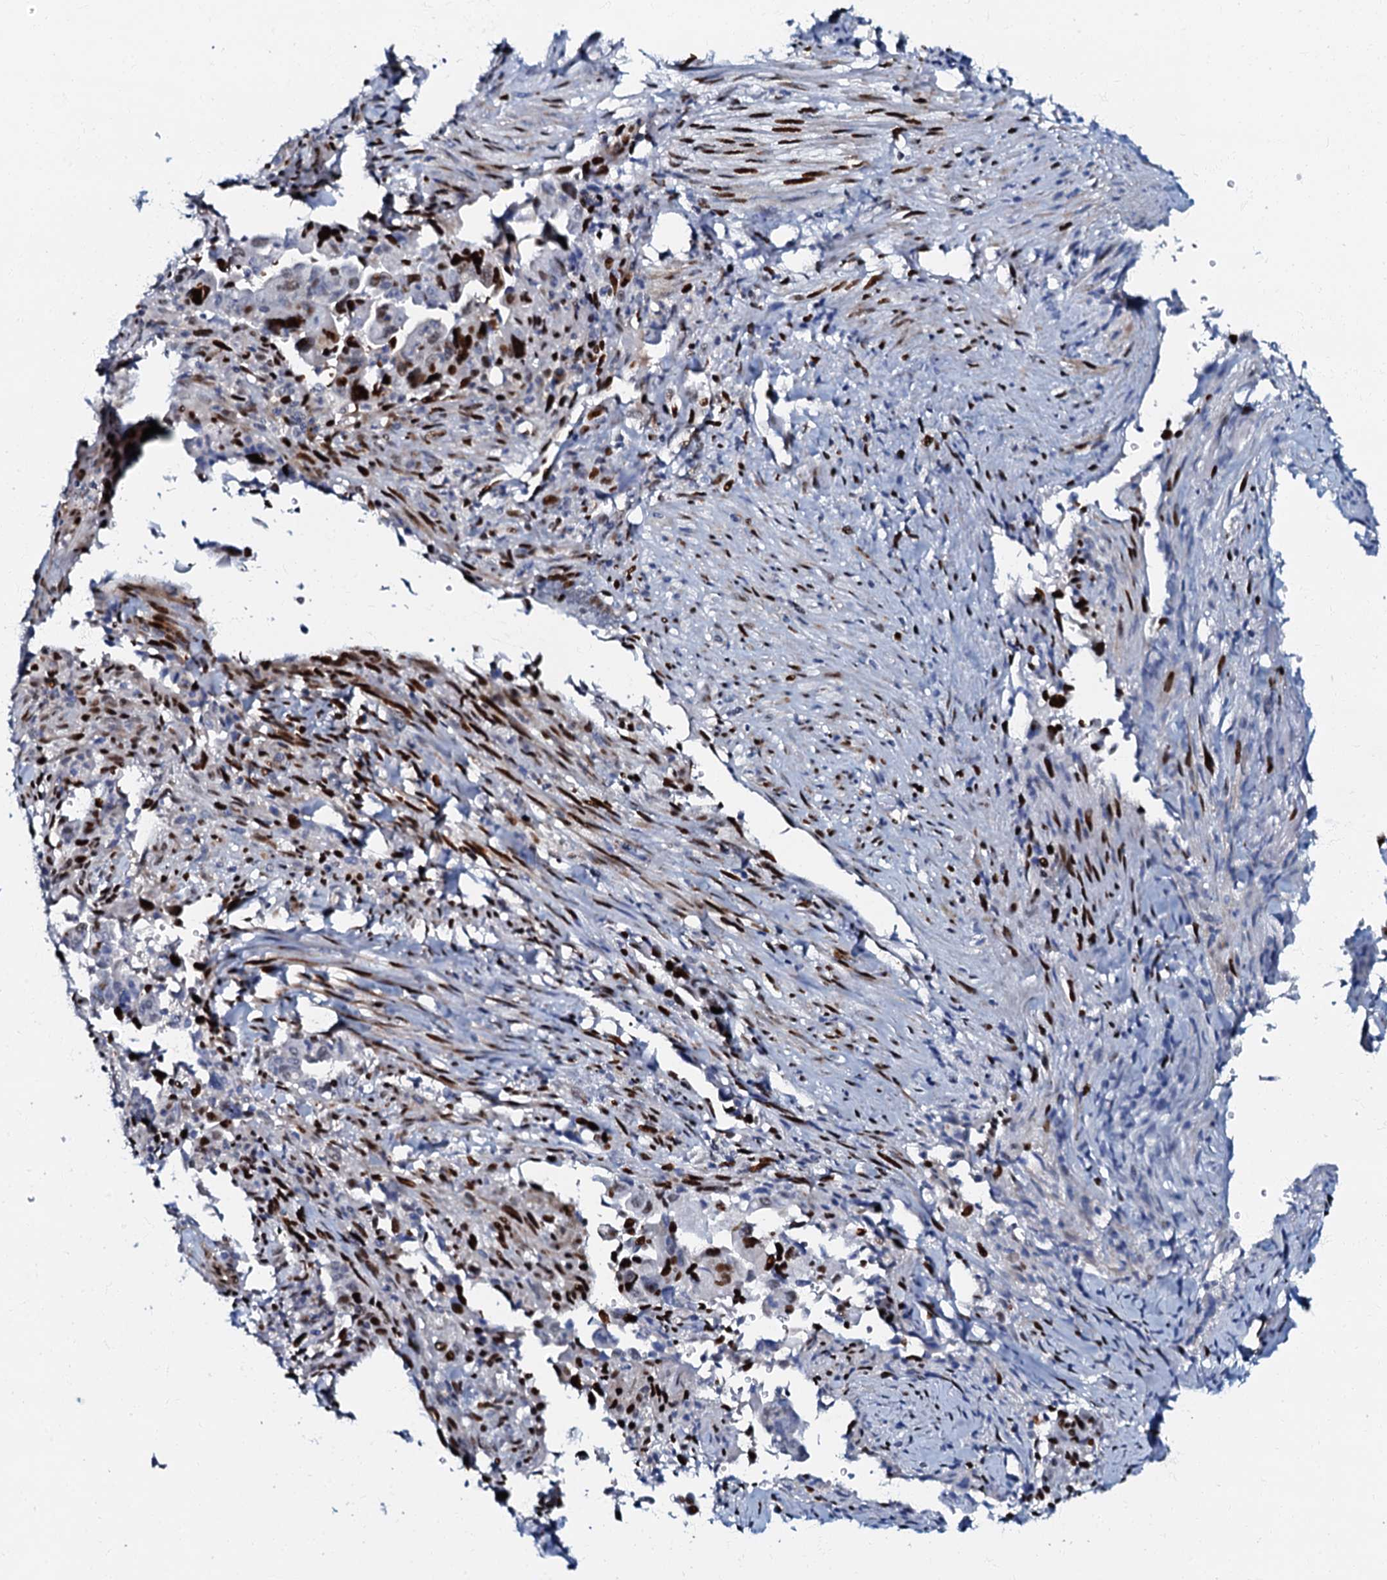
{"staining": {"intensity": "strong", "quantity": "25%-75%", "location": "nuclear"}, "tissue": "pancreatic cancer", "cell_type": "Tumor cells", "image_type": "cancer", "snomed": [{"axis": "morphology", "description": "Adenocarcinoma, NOS"}, {"axis": "topography", "description": "Pancreas"}], "caption": "Human adenocarcinoma (pancreatic) stained for a protein (brown) displays strong nuclear positive positivity in approximately 25%-75% of tumor cells.", "gene": "MFSD5", "patient": {"sex": "male", "age": 70}}